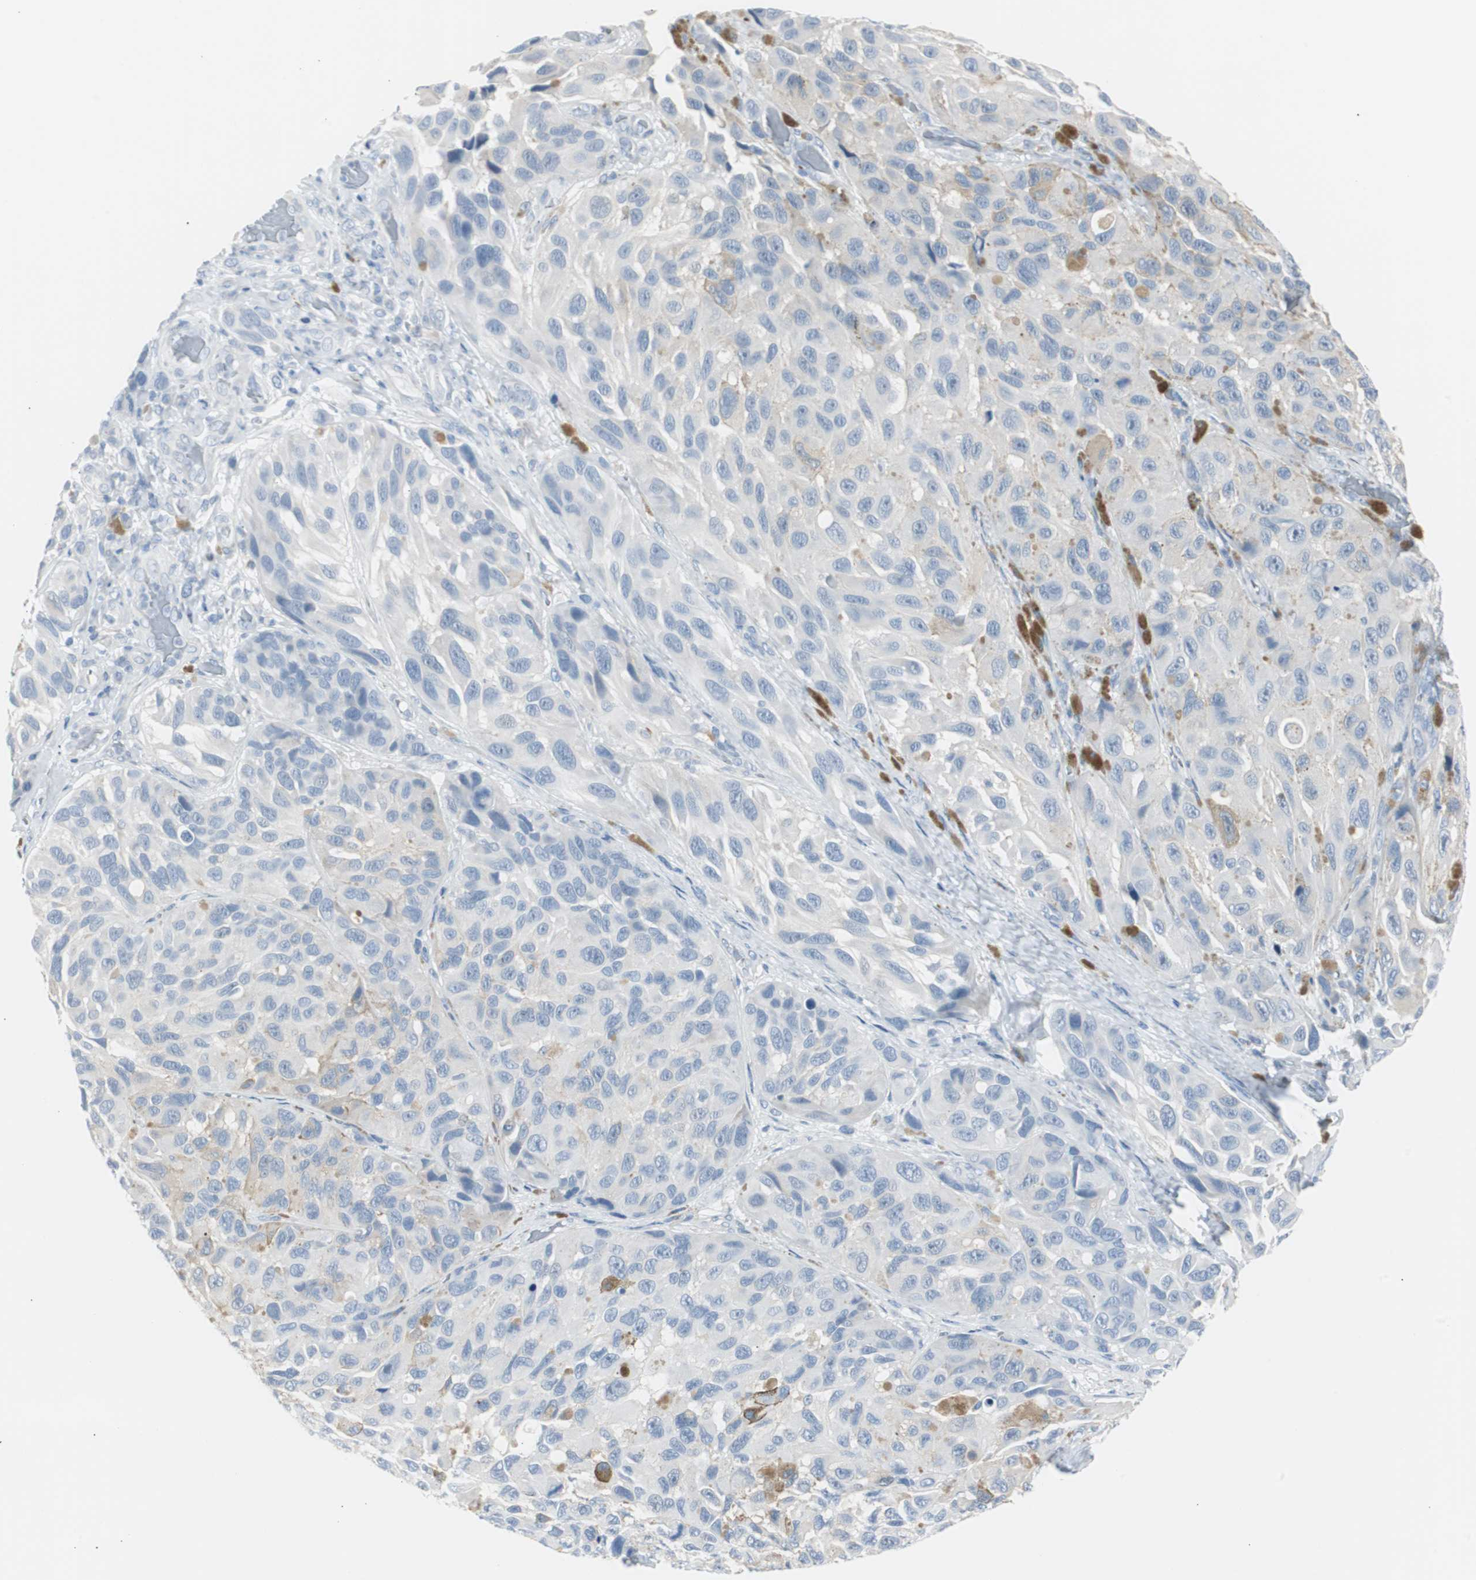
{"staining": {"intensity": "negative", "quantity": "none", "location": "none"}, "tissue": "melanoma", "cell_type": "Tumor cells", "image_type": "cancer", "snomed": [{"axis": "morphology", "description": "Malignant melanoma, NOS"}, {"axis": "topography", "description": "Skin"}], "caption": "Tumor cells show no significant protein expression in malignant melanoma. (Immunohistochemistry (ihc), brightfield microscopy, high magnification).", "gene": "S100A7", "patient": {"sex": "female", "age": 73}}